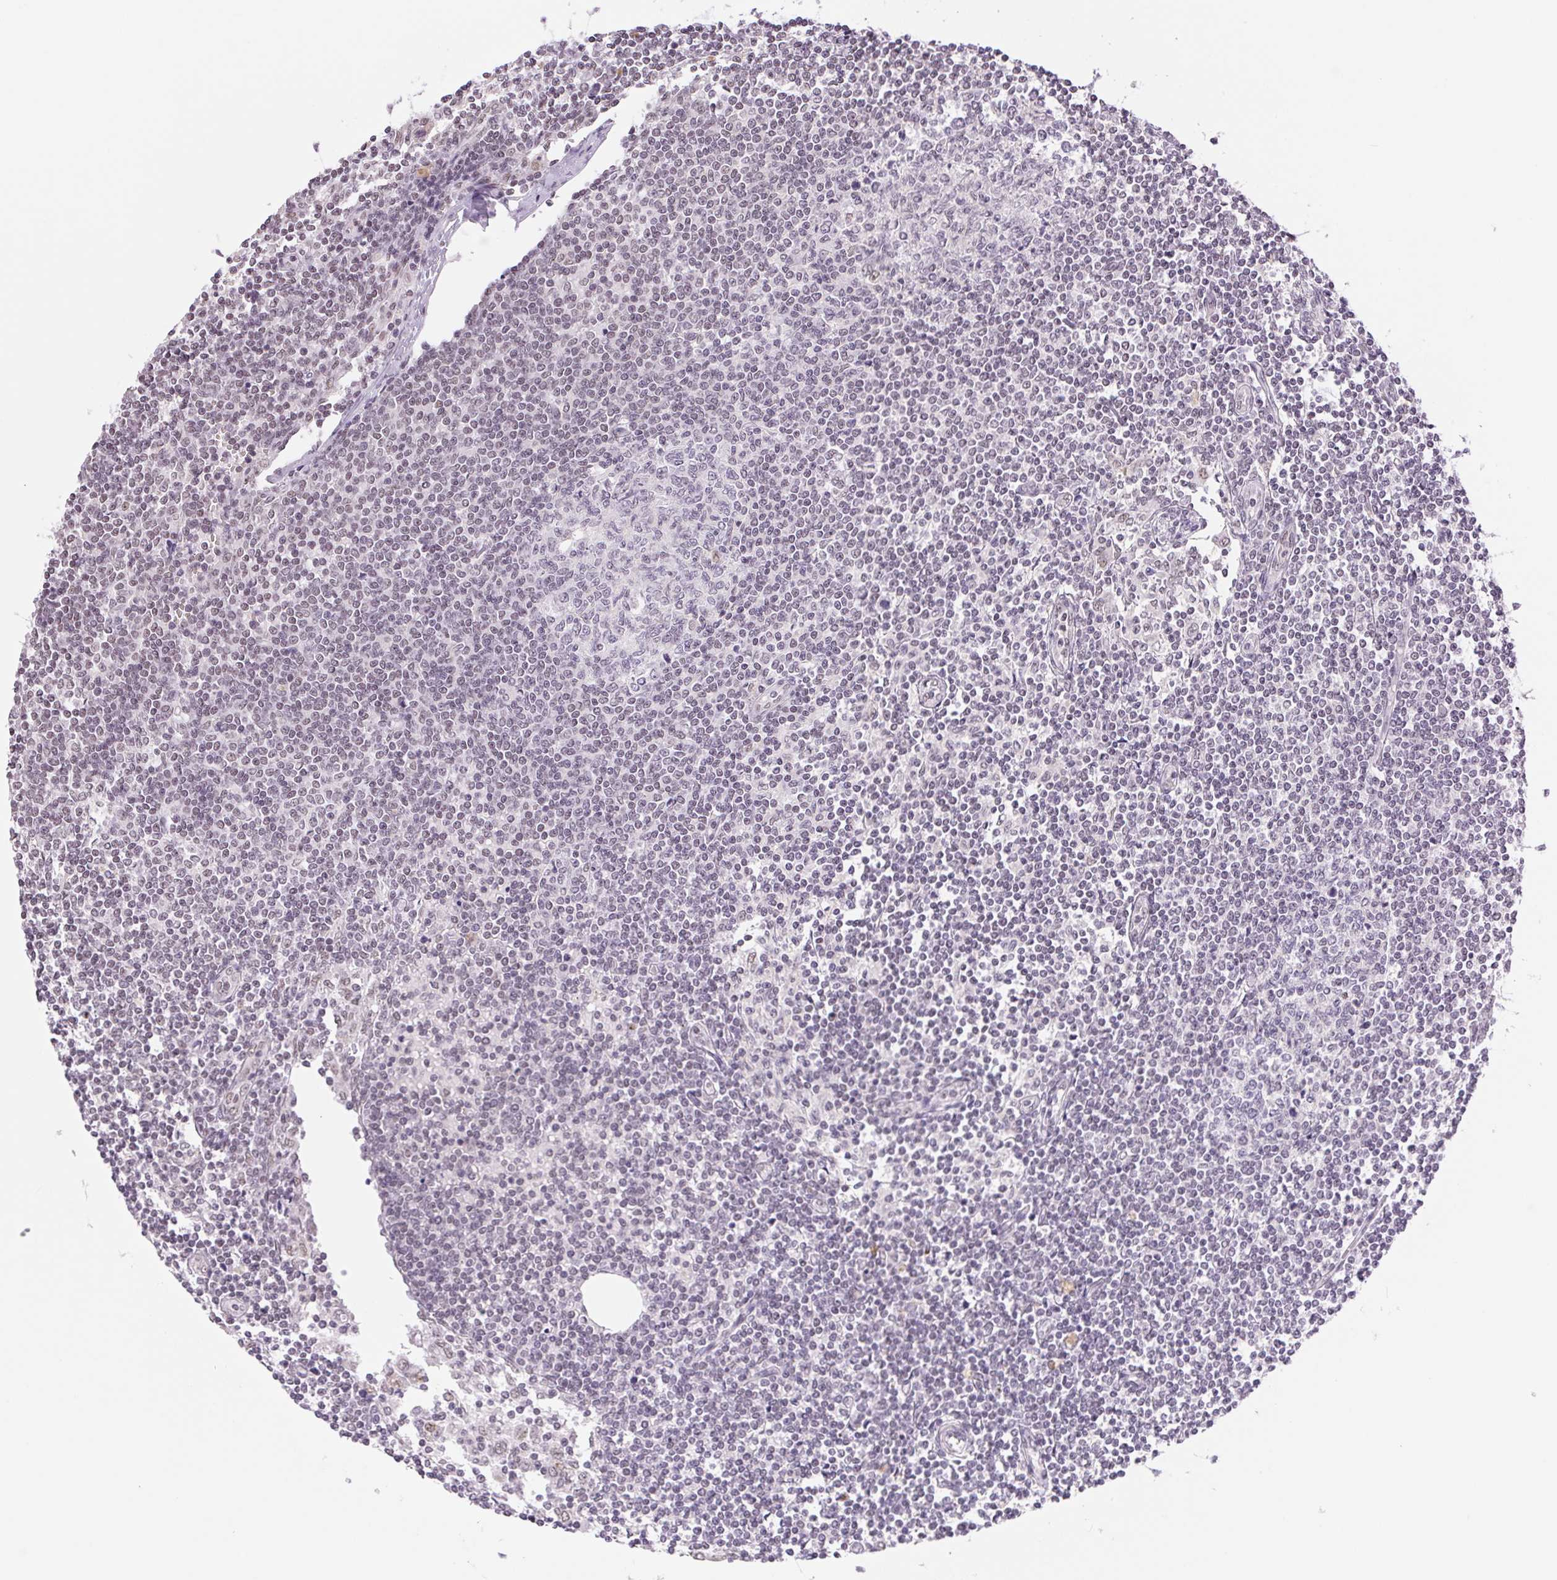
{"staining": {"intensity": "negative", "quantity": "none", "location": "none"}, "tissue": "lymph node", "cell_type": "Germinal center cells", "image_type": "normal", "snomed": [{"axis": "morphology", "description": "Normal tissue, NOS"}, {"axis": "topography", "description": "Lymph node"}], "caption": "Normal lymph node was stained to show a protein in brown. There is no significant positivity in germinal center cells. (Immunohistochemistry (ihc), brightfield microscopy, high magnification).", "gene": "RPRD1B", "patient": {"sex": "female", "age": 69}}